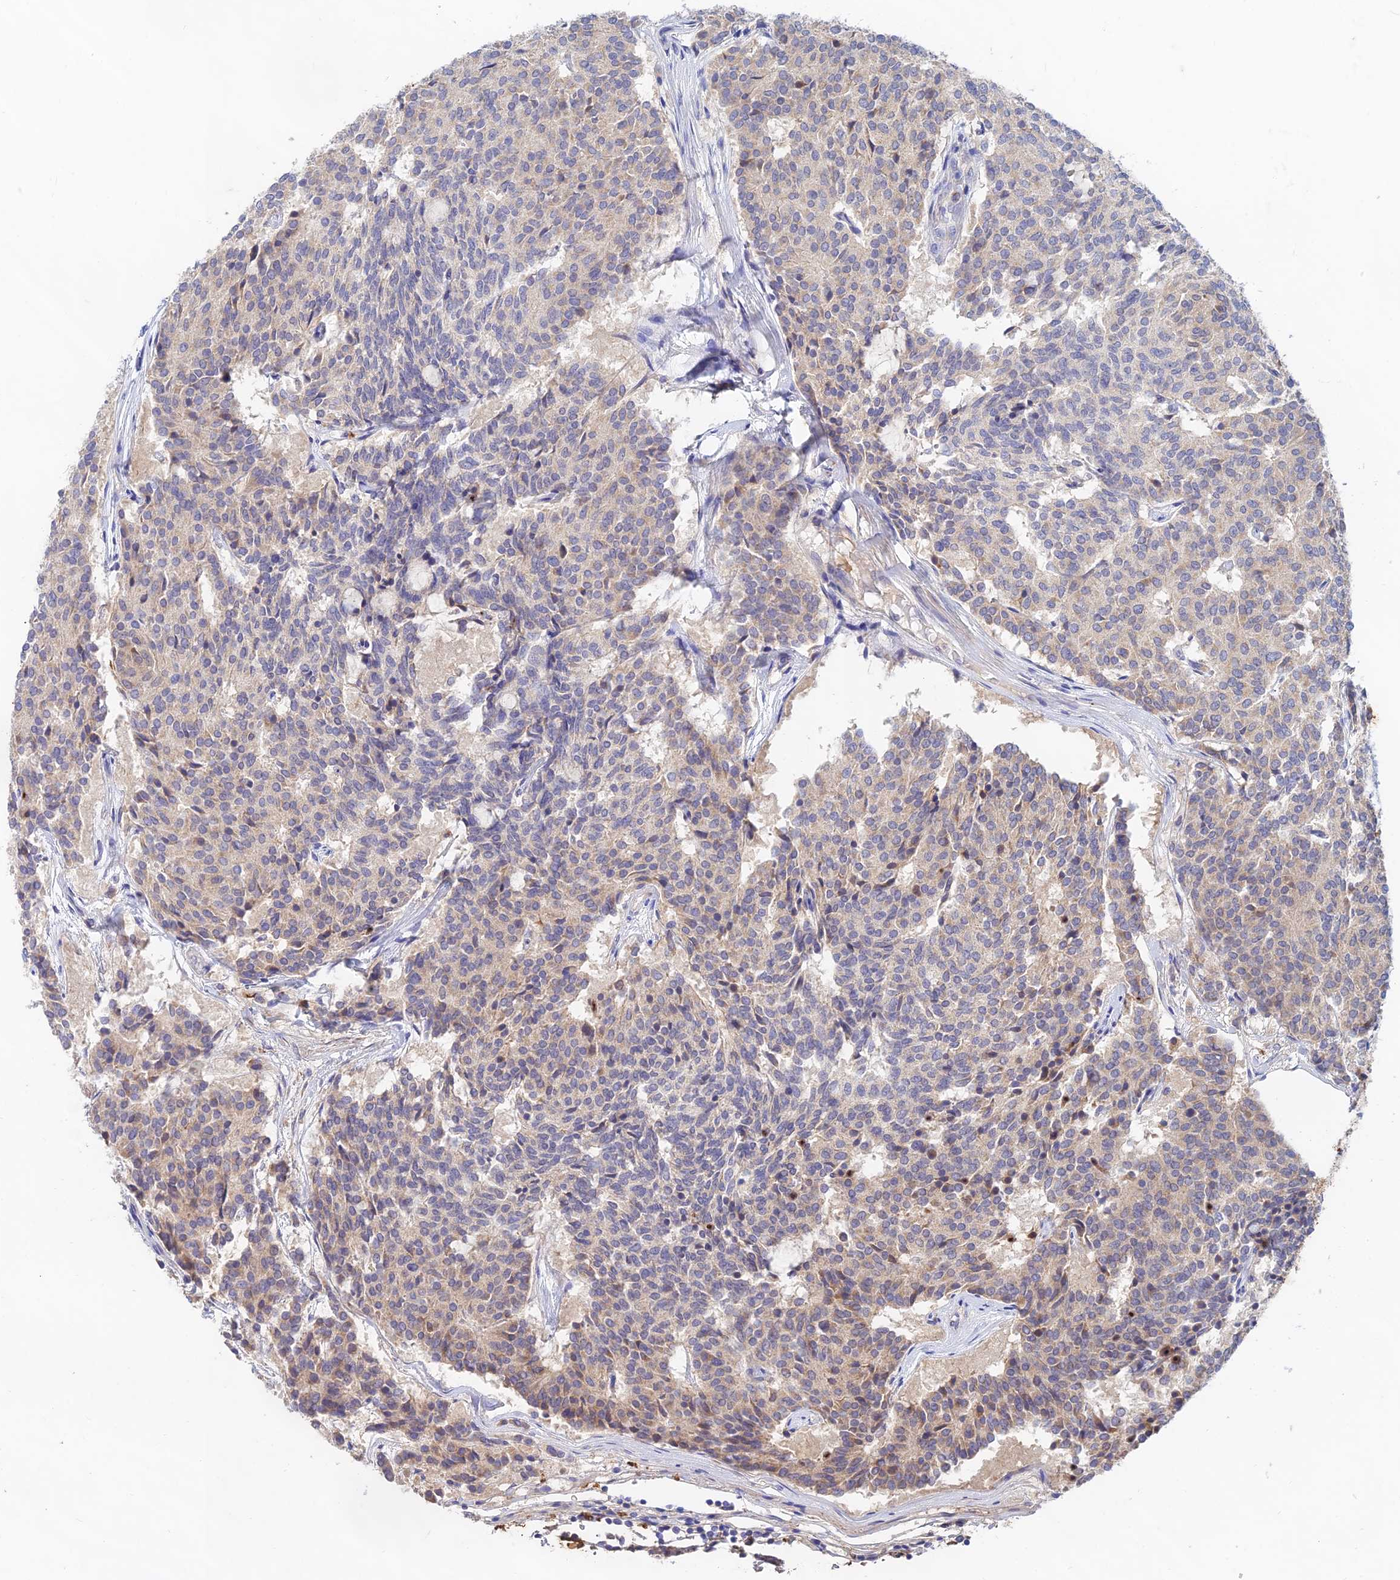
{"staining": {"intensity": "weak", "quantity": "25%-75%", "location": "cytoplasmic/membranous"}, "tissue": "carcinoid", "cell_type": "Tumor cells", "image_type": "cancer", "snomed": [{"axis": "morphology", "description": "Carcinoid, malignant, NOS"}, {"axis": "topography", "description": "Pancreas"}], "caption": "Immunohistochemistry histopathology image of neoplastic tissue: human malignant carcinoid stained using immunohistochemistry displays low levels of weak protein expression localized specifically in the cytoplasmic/membranous of tumor cells, appearing as a cytoplasmic/membranous brown color.", "gene": "ACSM5", "patient": {"sex": "female", "age": 54}}